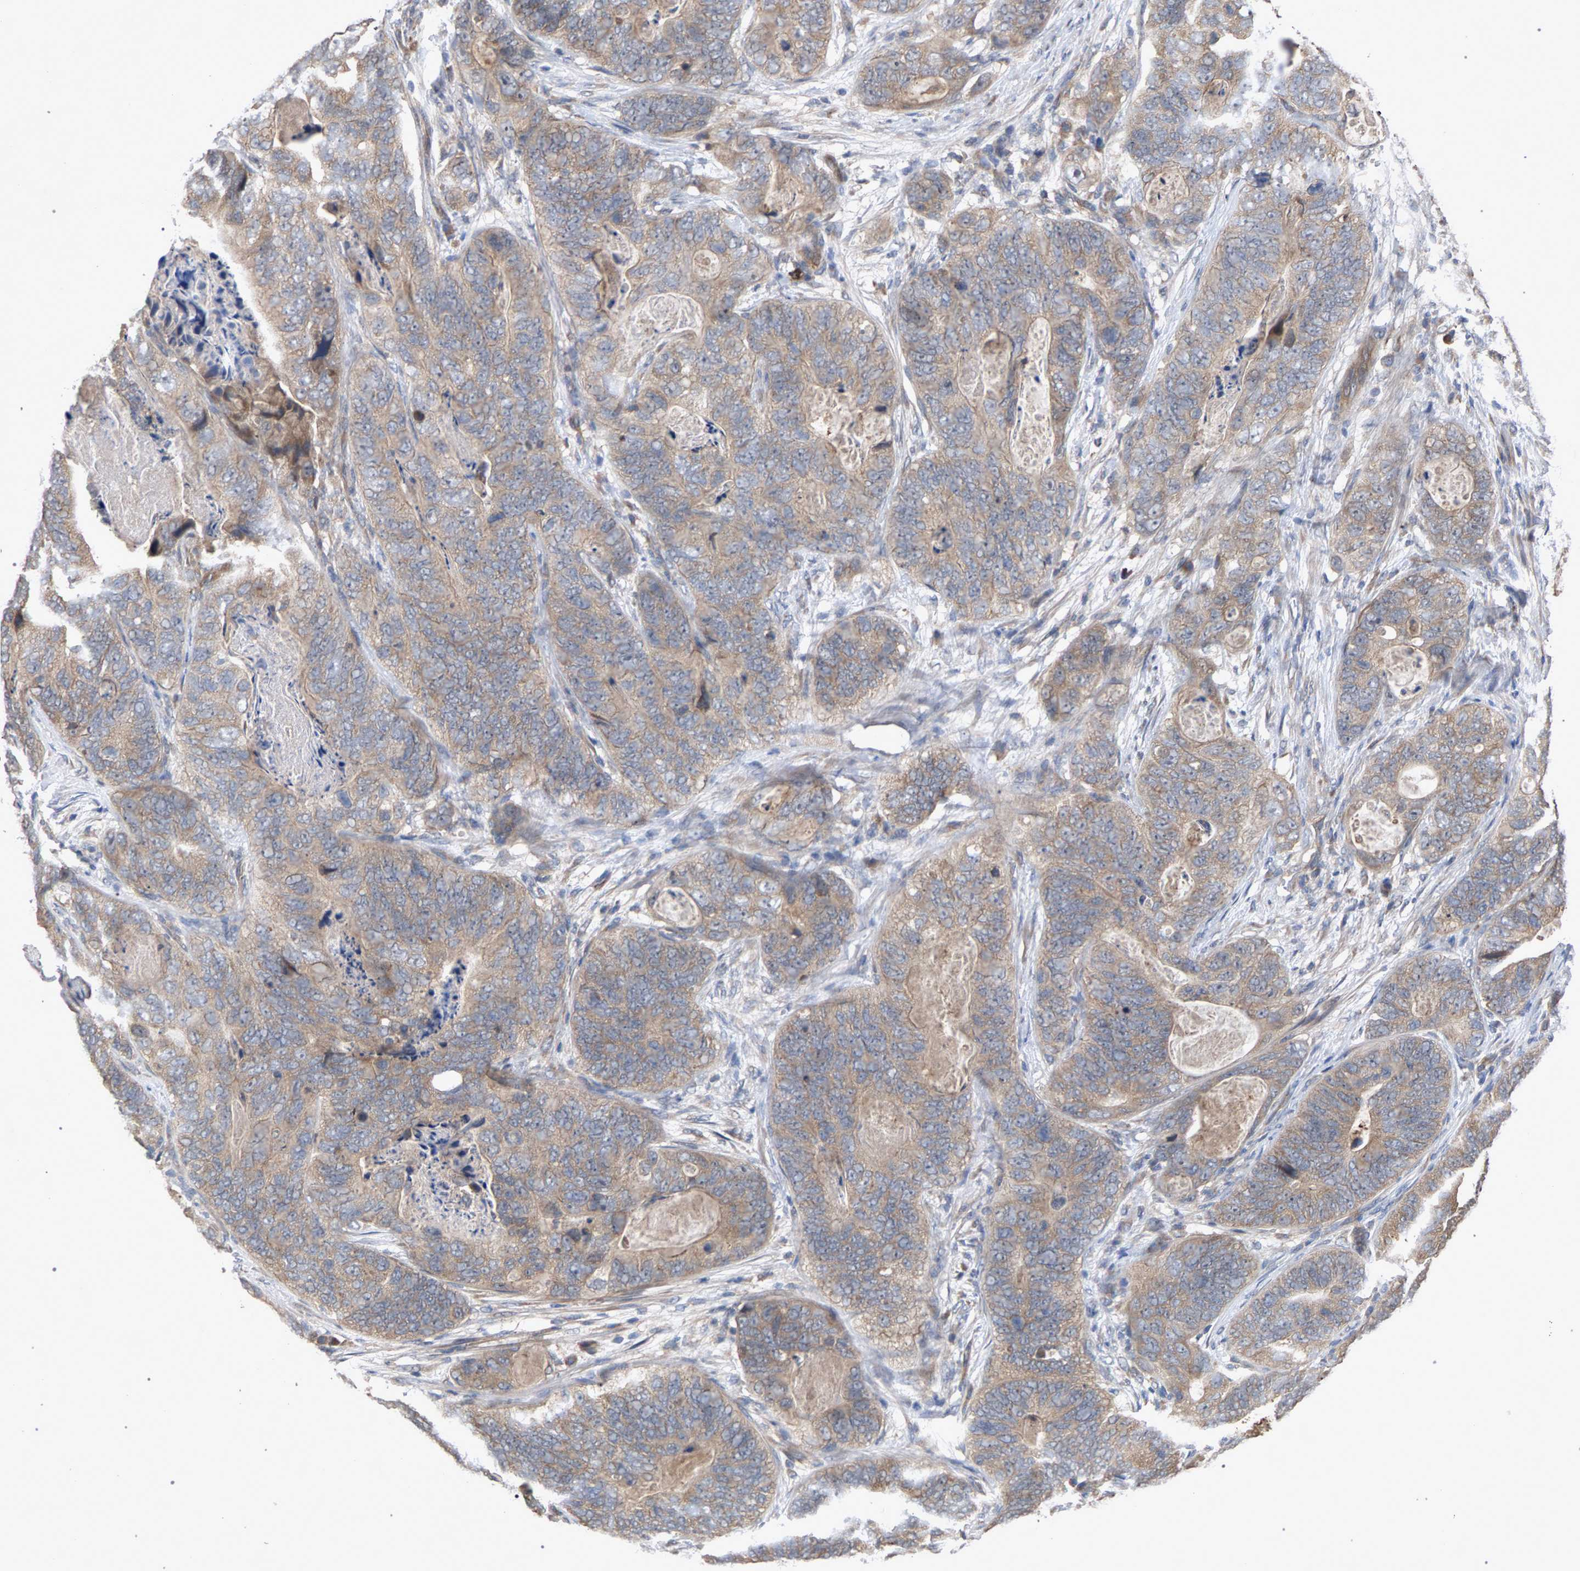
{"staining": {"intensity": "weak", "quantity": ">75%", "location": "cytoplasmic/membranous"}, "tissue": "stomach cancer", "cell_type": "Tumor cells", "image_type": "cancer", "snomed": [{"axis": "morphology", "description": "Adenocarcinoma, NOS"}, {"axis": "topography", "description": "Stomach"}], "caption": "Immunohistochemical staining of human adenocarcinoma (stomach) shows weak cytoplasmic/membranous protein expression in approximately >75% of tumor cells.", "gene": "SLC4A4", "patient": {"sex": "female", "age": 89}}